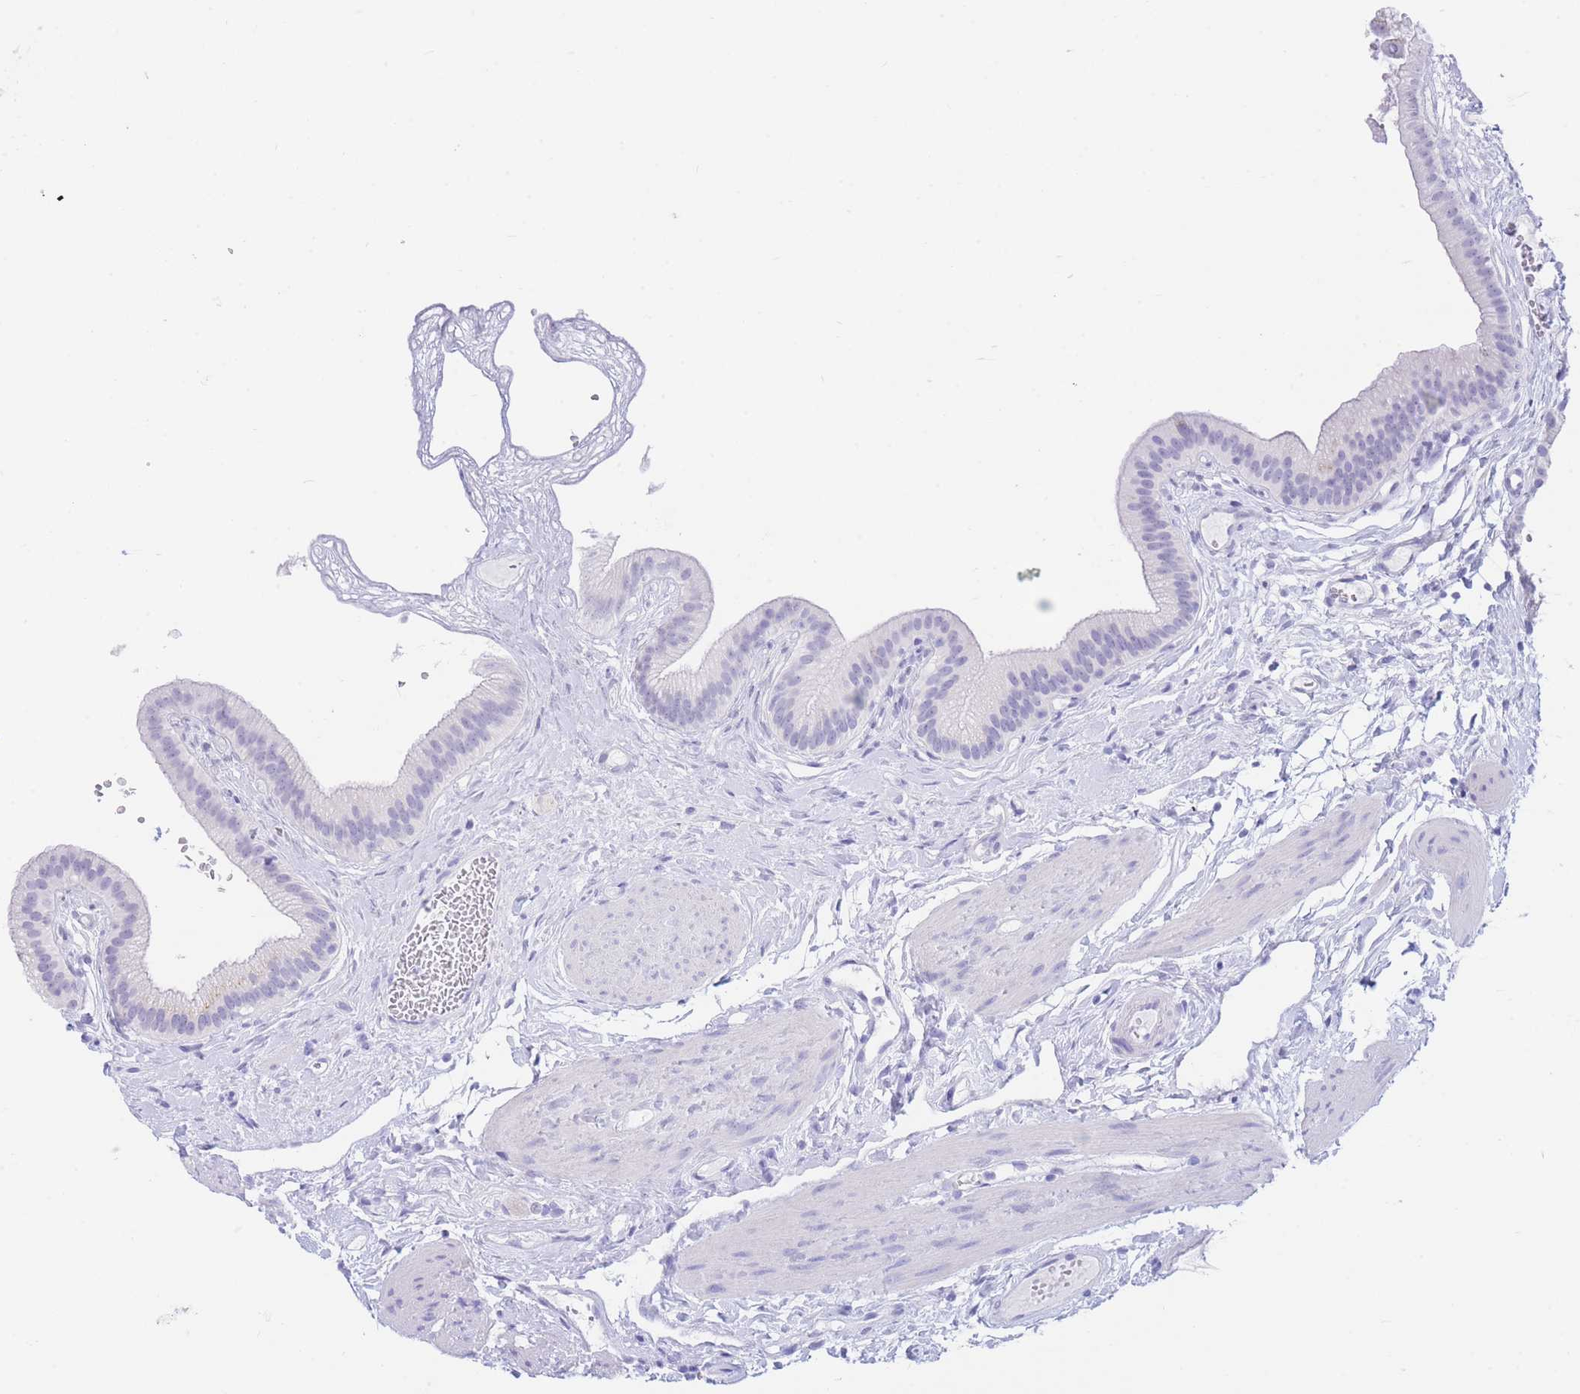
{"staining": {"intensity": "moderate", "quantity": "25%-75%", "location": "cytoplasmic/membranous"}, "tissue": "gallbladder", "cell_type": "Glandular cells", "image_type": "normal", "snomed": [{"axis": "morphology", "description": "Normal tissue, NOS"}, {"axis": "topography", "description": "Gallbladder"}], "caption": "Gallbladder was stained to show a protein in brown. There is medium levels of moderate cytoplasmic/membranous expression in about 25%-75% of glandular cells. The staining was performed using DAB to visualize the protein expression in brown, while the nuclei were stained in blue with hematoxylin (Magnification: 20x).", "gene": "FAM3C", "patient": {"sex": "female", "age": 54}}